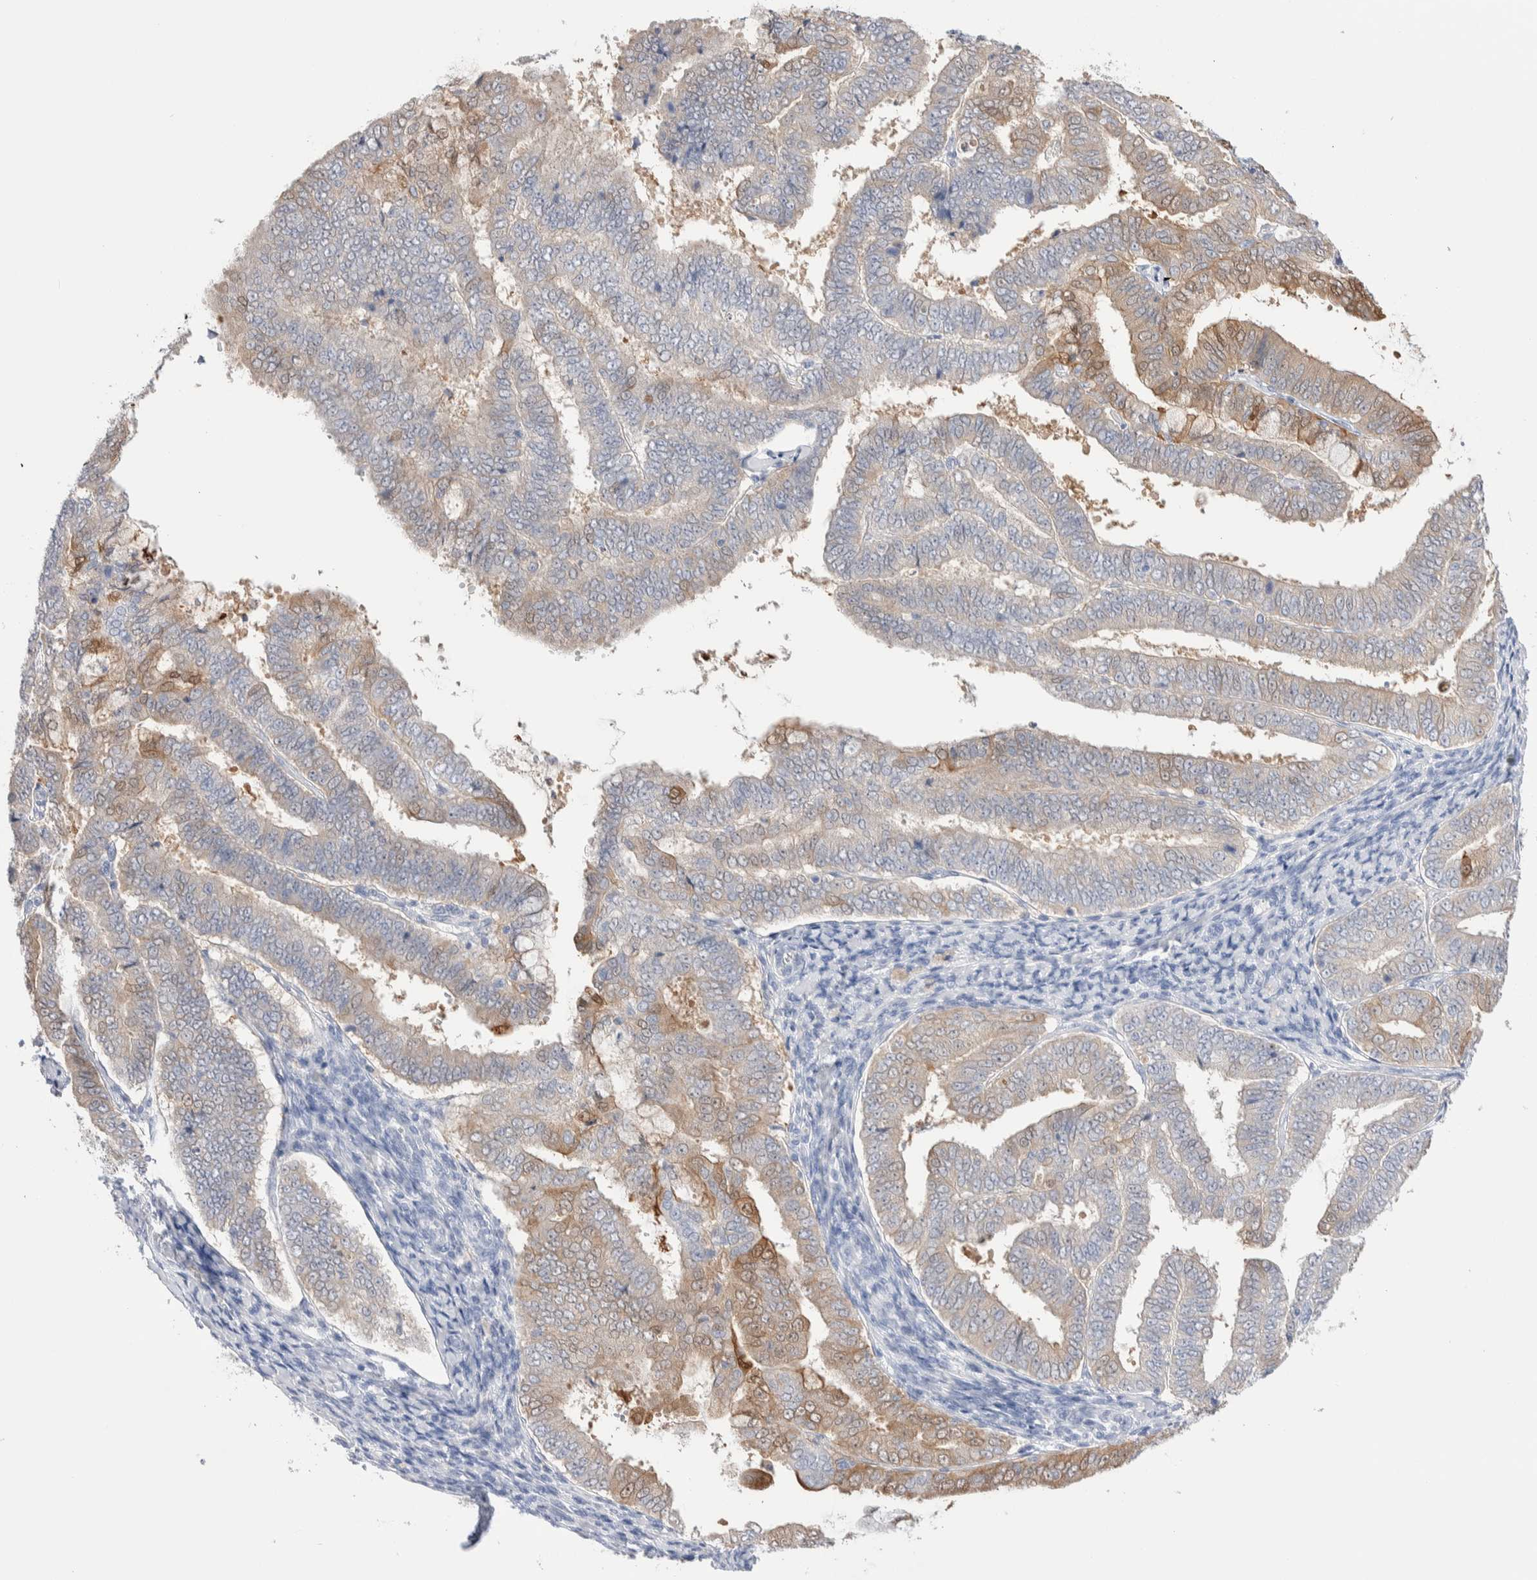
{"staining": {"intensity": "moderate", "quantity": "<25%", "location": "cytoplasmic/membranous"}, "tissue": "endometrial cancer", "cell_type": "Tumor cells", "image_type": "cancer", "snomed": [{"axis": "morphology", "description": "Adenocarcinoma, NOS"}, {"axis": "topography", "description": "Endometrium"}], "caption": "High-power microscopy captured an IHC photomicrograph of endometrial cancer, revealing moderate cytoplasmic/membranous expression in approximately <25% of tumor cells.", "gene": "GDA", "patient": {"sex": "female", "age": 63}}